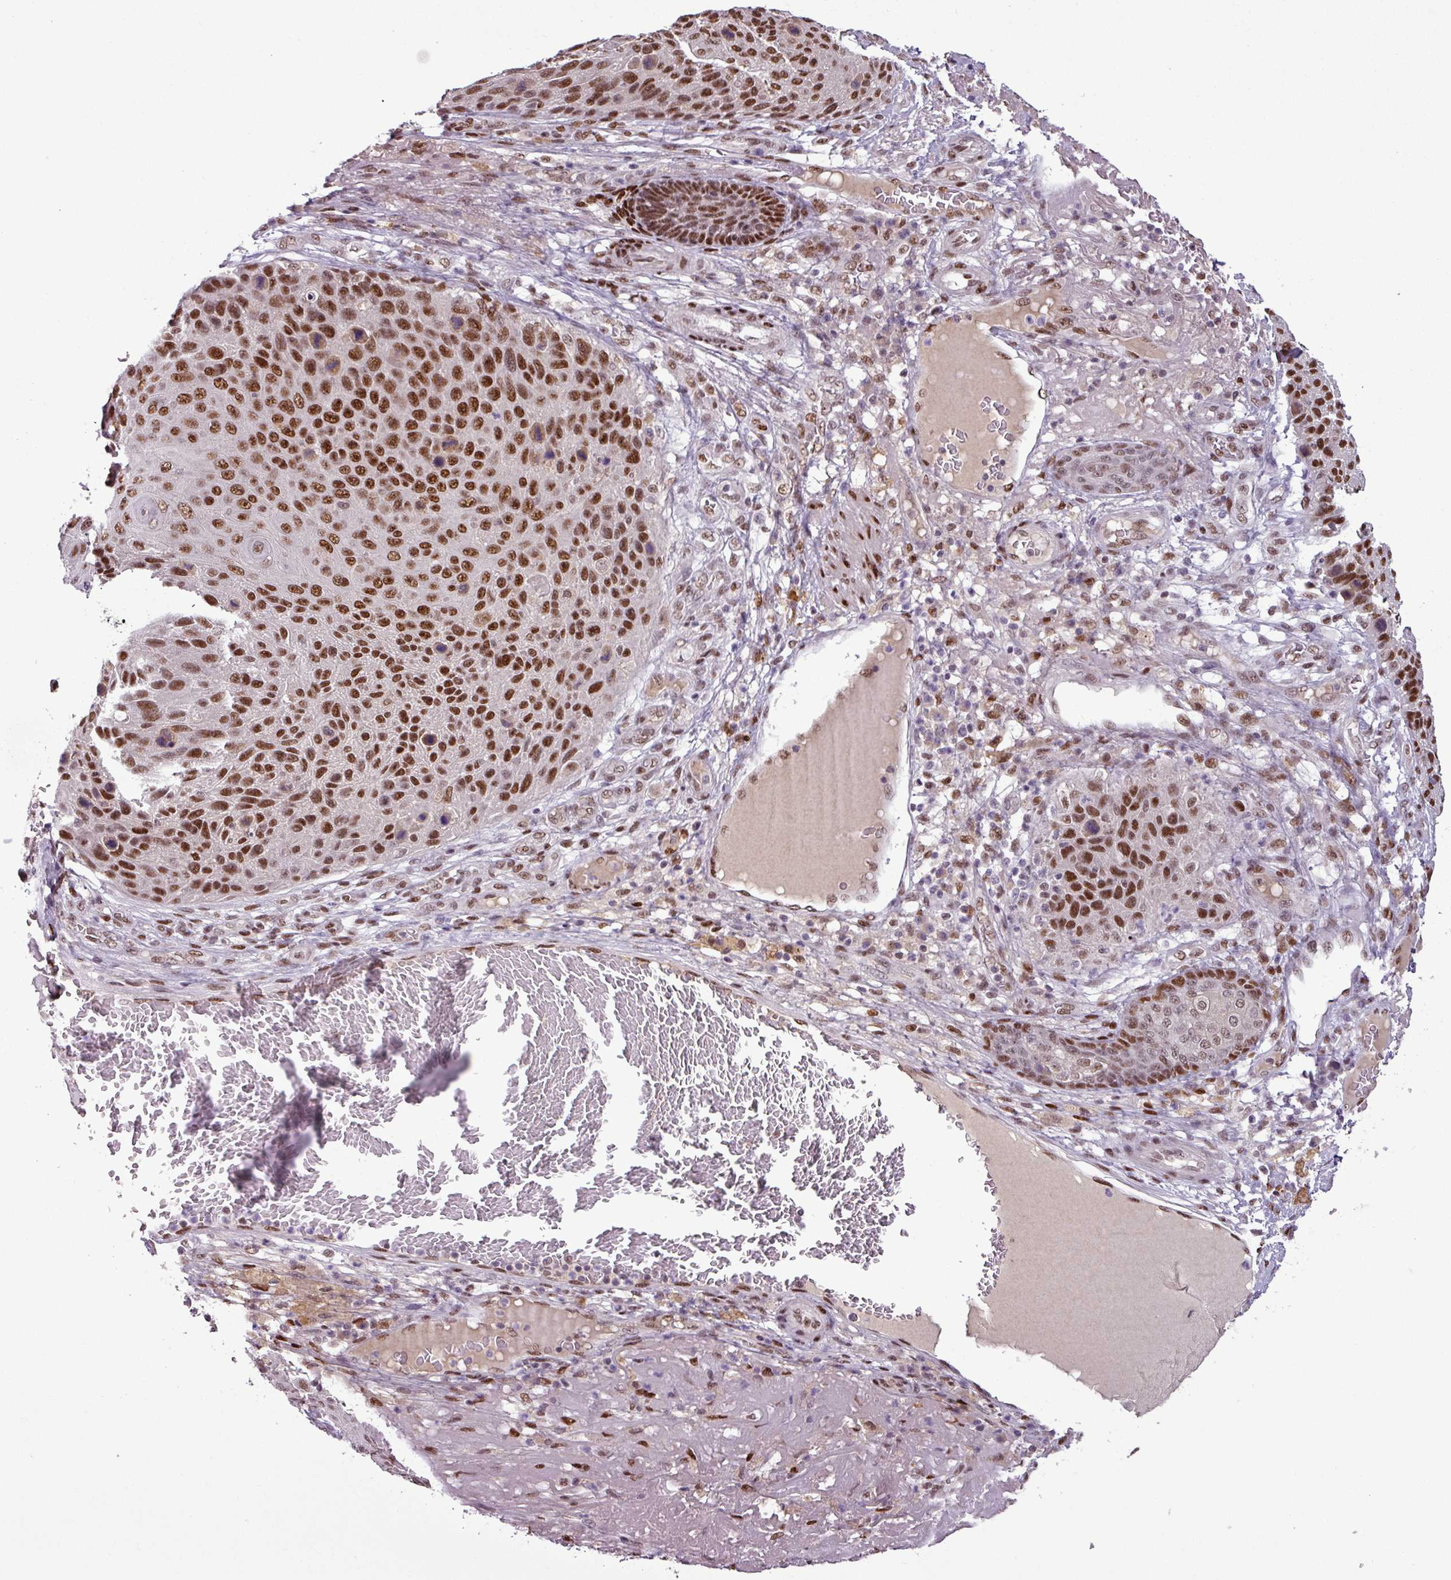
{"staining": {"intensity": "strong", "quantity": ">75%", "location": "nuclear"}, "tissue": "skin cancer", "cell_type": "Tumor cells", "image_type": "cancer", "snomed": [{"axis": "morphology", "description": "Squamous cell carcinoma, NOS"}, {"axis": "topography", "description": "Skin"}], "caption": "Tumor cells show high levels of strong nuclear staining in about >75% of cells in human skin cancer.", "gene": "IRF2BPL", "patient": {"sex": "female", "age": 88}}